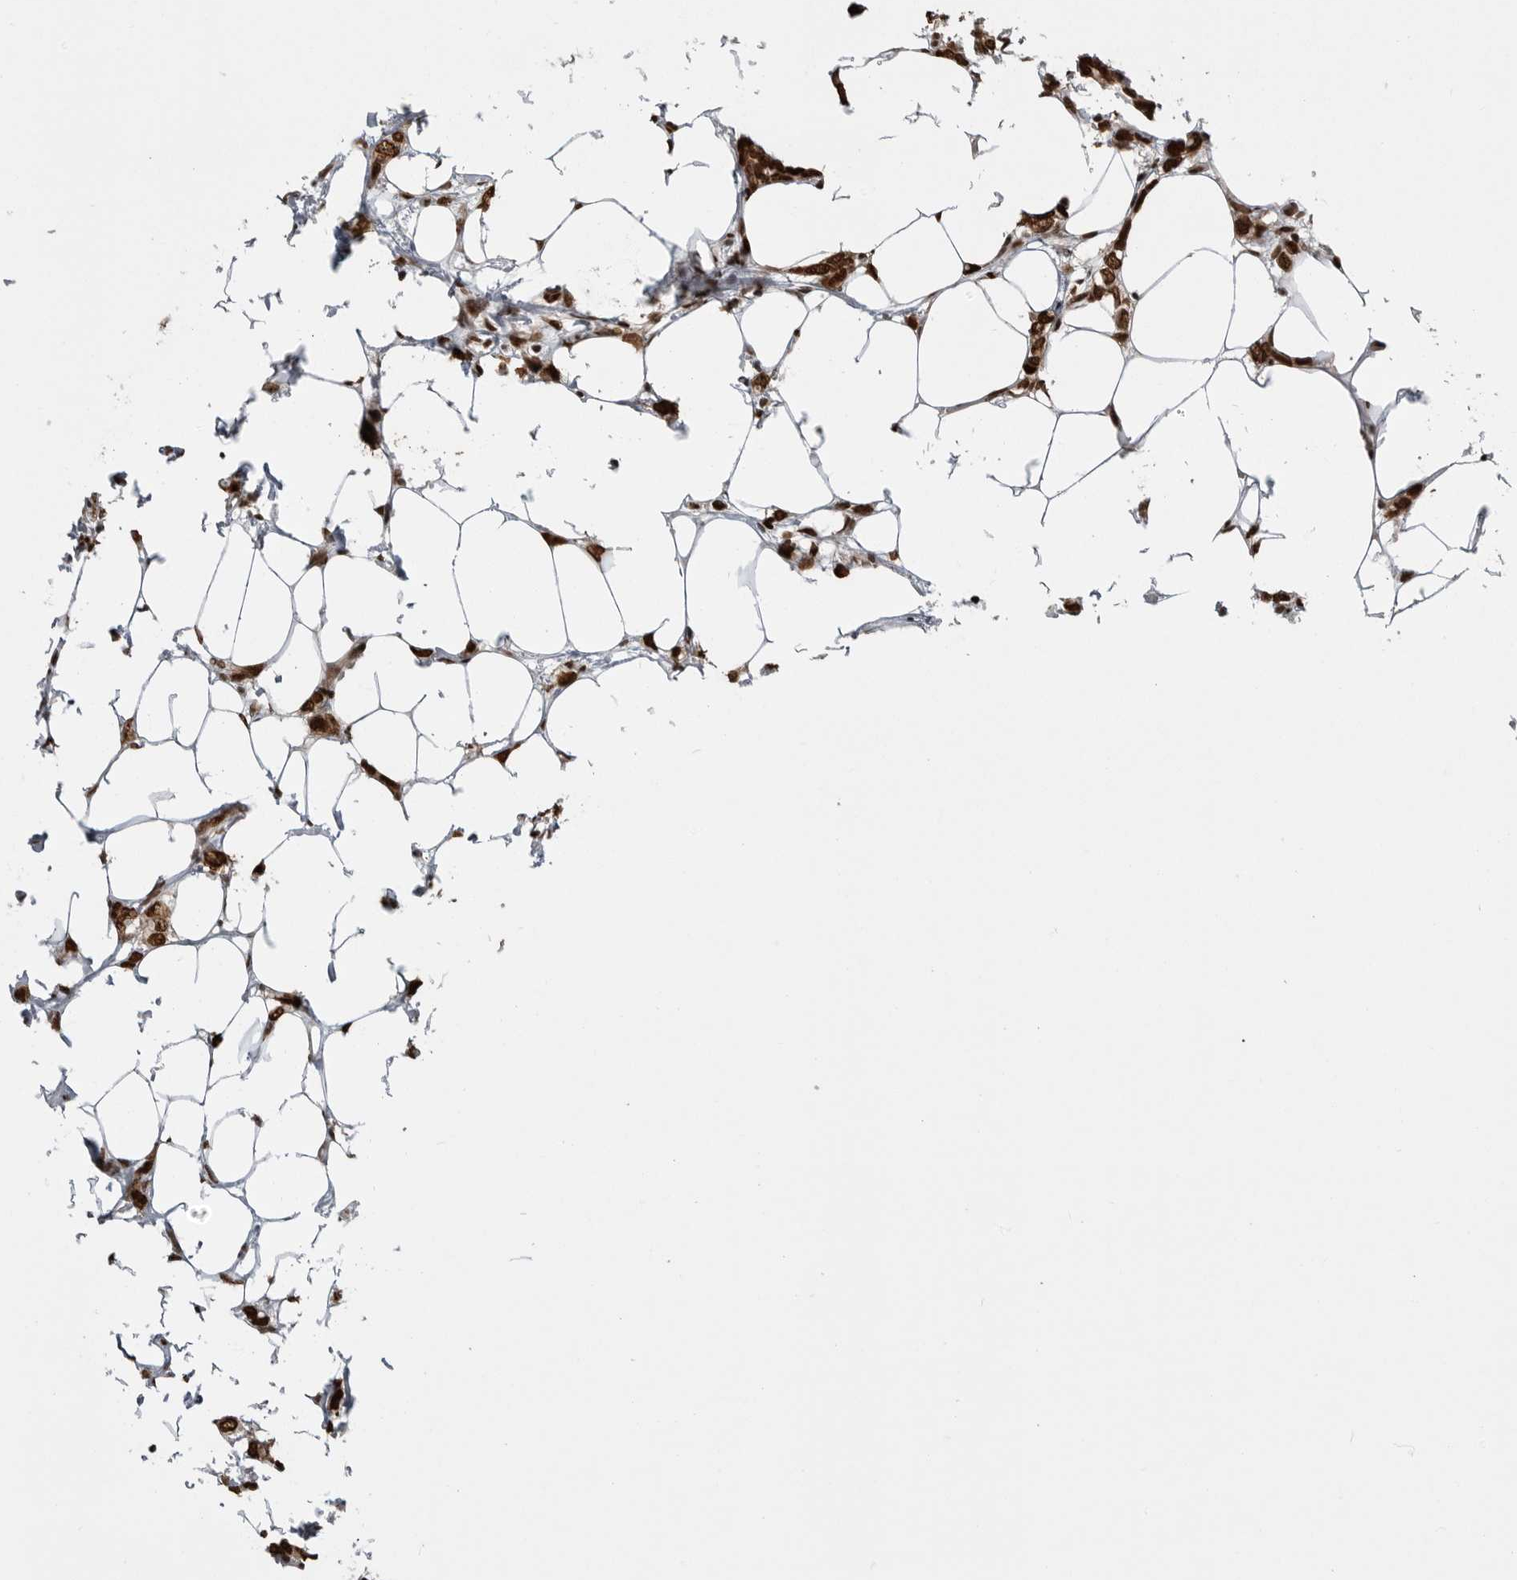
{"staining": {"intensity": "strong", "quantity": ">75%", "location": "nuclear"}, "tissue": "breast cancer", "cell_type": "Tumor cells", "image_type": "cancer", "snomed": [{"axis": "morphology", "description": "Normal tissue, NOS"}, {"axis": "morphology", "description": "Lobular carcinoma"}, {"axis": "topography", "description": "Breast"}], "caption": "Immunohistochemical staining of human lobular carcinoma (breast) displays high levels of strong nuclear staining in about >75% of tumor cells. The protein of interest is stained brown, and the nuclei are stained in blue (DAB (3,3'-diaminobenzidine) IHC with brightfield microscopy, high magnification).", "gene": "YAF2", "patient": {"sex": "female", "age": 47}}